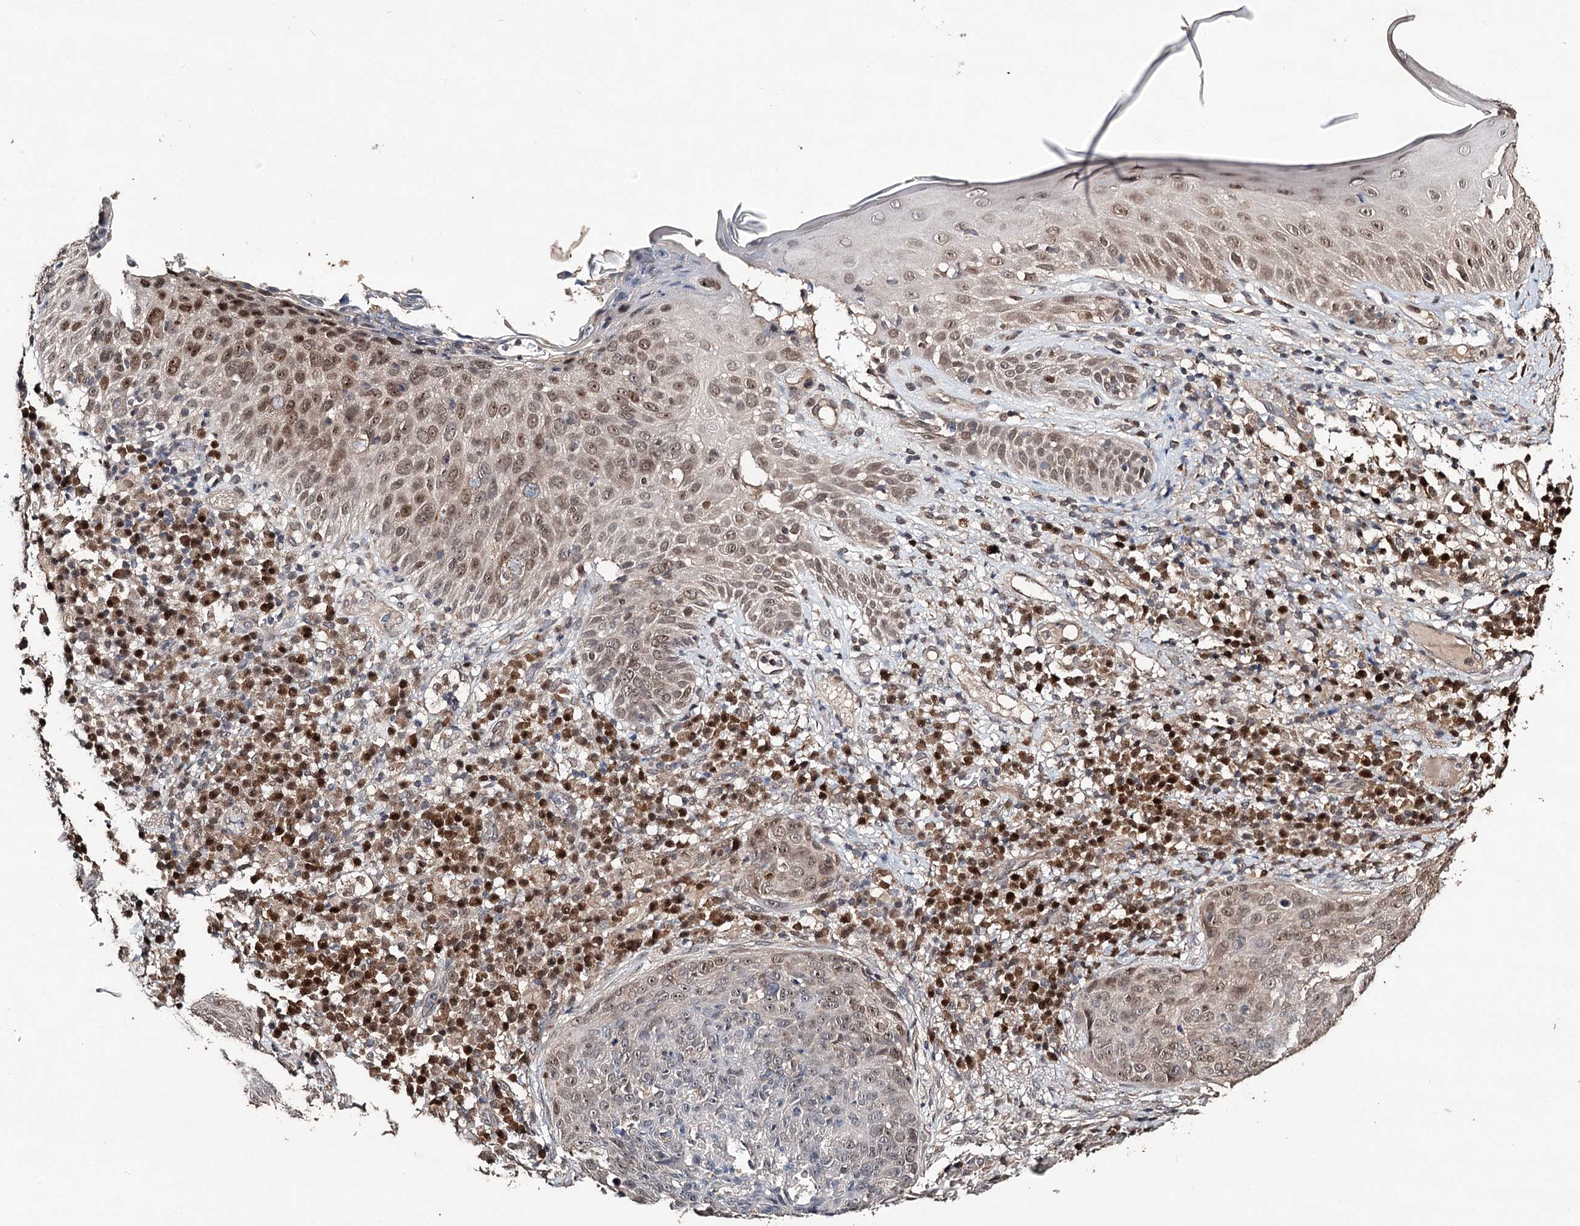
{"staining": {"intensity": "weak", "quantity": "<25%", "location": "nuclear"}, "tissue": "skin cancer", "cell_type": "Tumor cells", "image_type": "cancer", "snomed": [{"axis": "morphology", "description": "Squamous cell carcinoma in situ, NOS"}, {"axis": "morphology", "description": "Squamous cell carcinoma, NOS"}, {"axis": "topography", "description": "Skin"}], "caption": "Immunohistochemistry (IHC) image of skin cancer stained for a protein (brown), which shows no positivity in tumor cells.", "gene": "NOPCHAP1", "patient": {"sex": "male", "age": 93}}